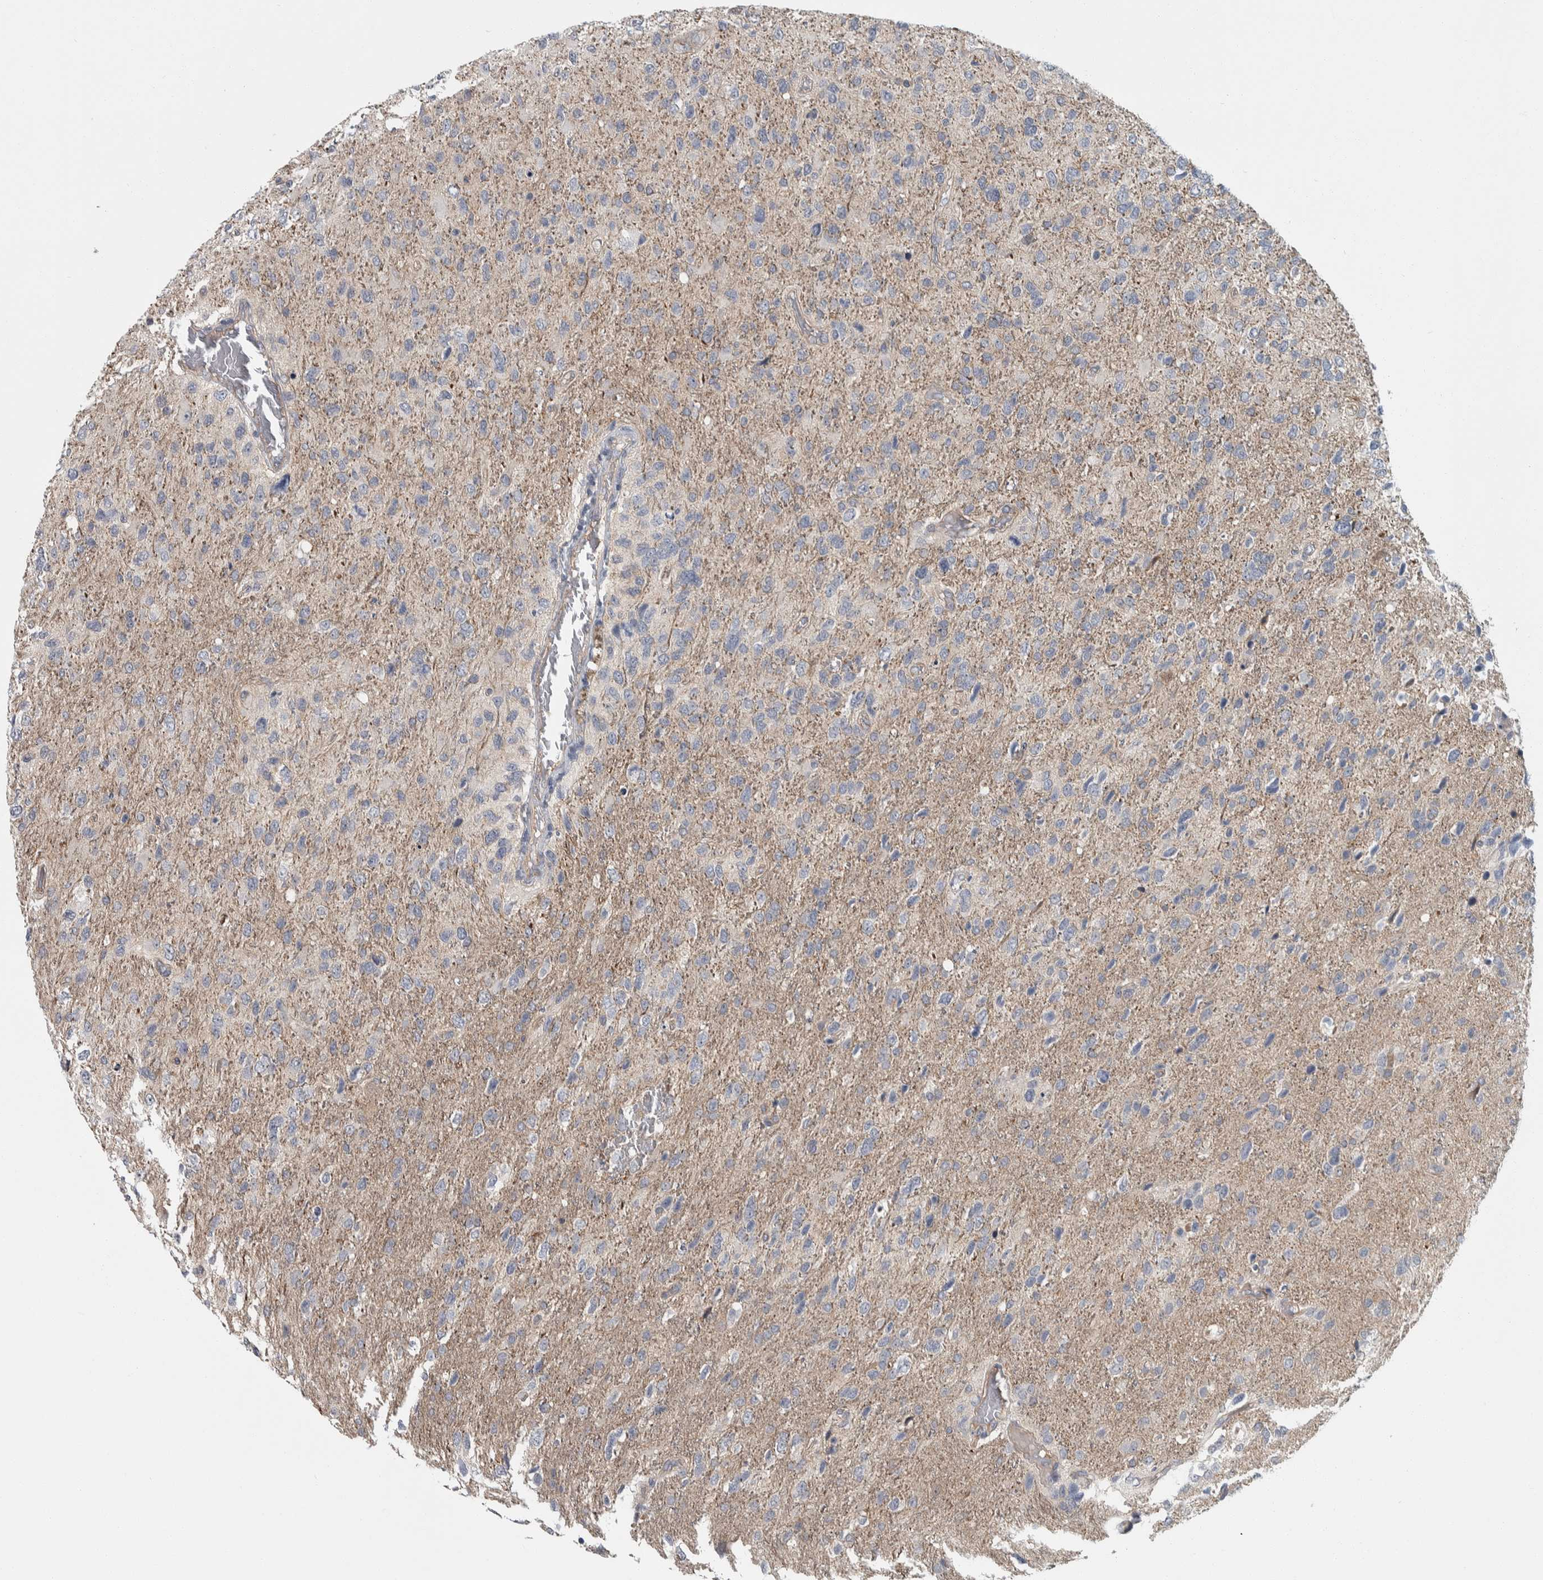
{"staining": {"intensity": "negative", "quantity": "none", "location": "none"}, "tissue": "glioma", "cell_type": "Tumor cells", "image_type": "cancer", "snomed": [{"axis": "morphology", "description": "Glioma, malignant, High grade"}, {"axis": "topography", "description": "Brain"}], "caption": "Immunohistochemistry (IHC) of glioma shows no expression in tumor cells.", "gene": "KCNJ3", "patient": {"sex": "female", "age": 58}}